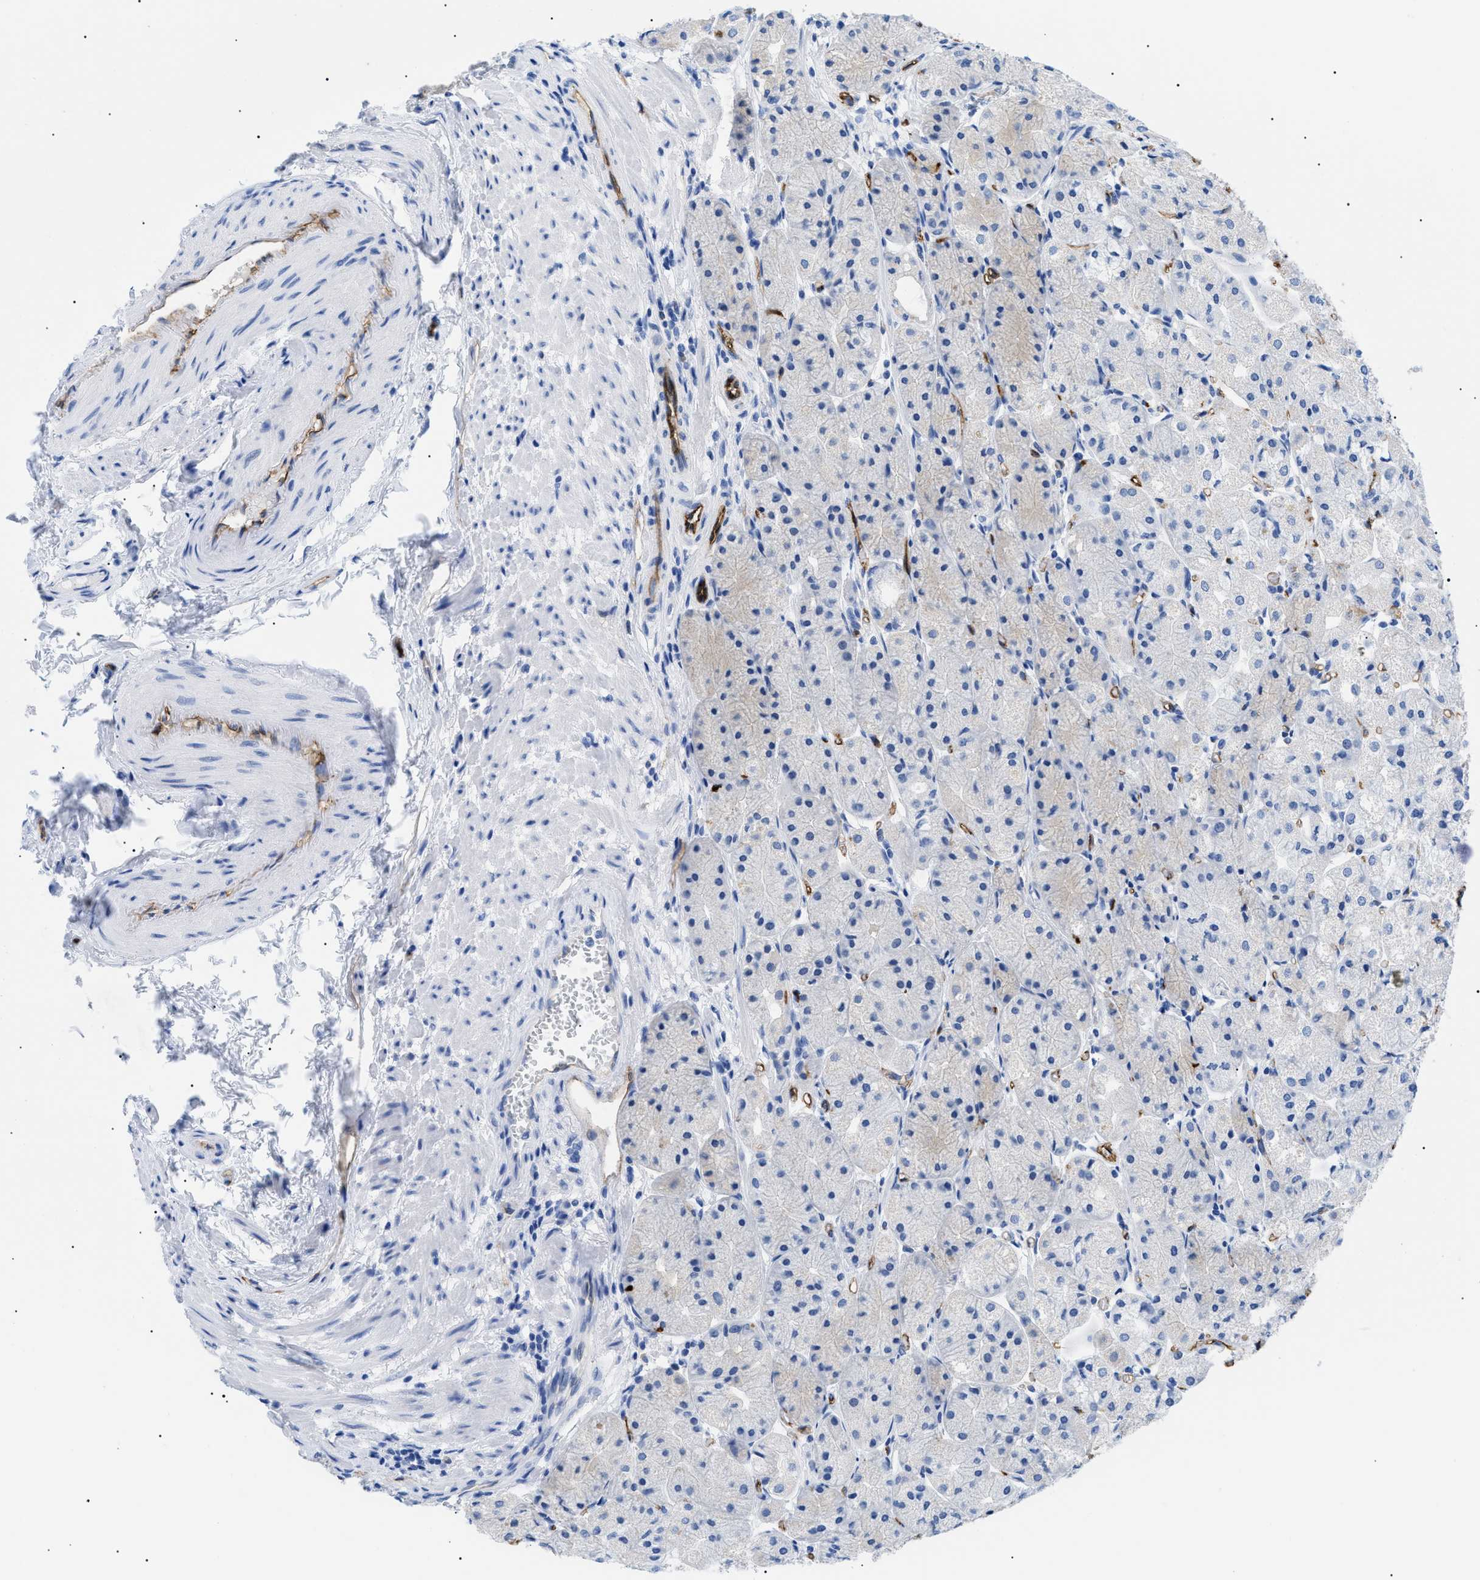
{"staining": {"intensity": "negative", "quantity": "none", "location": "none"}, "tissue": "stomach", "cell_type": "Glandular cells", "image_type": "normal", "snomed": [{"axis": "morphology", "description": "Normal tissue, NOS"}, {"axis": "topography", "description": "Stomach, upper"}], "caption": "An immunohistochemistry photomicrograph of normal stomach is shown. There is no staining in glandular cells of stomach.", "gene": "PODXL", "patient": {"sex": "male", "age": 72}}